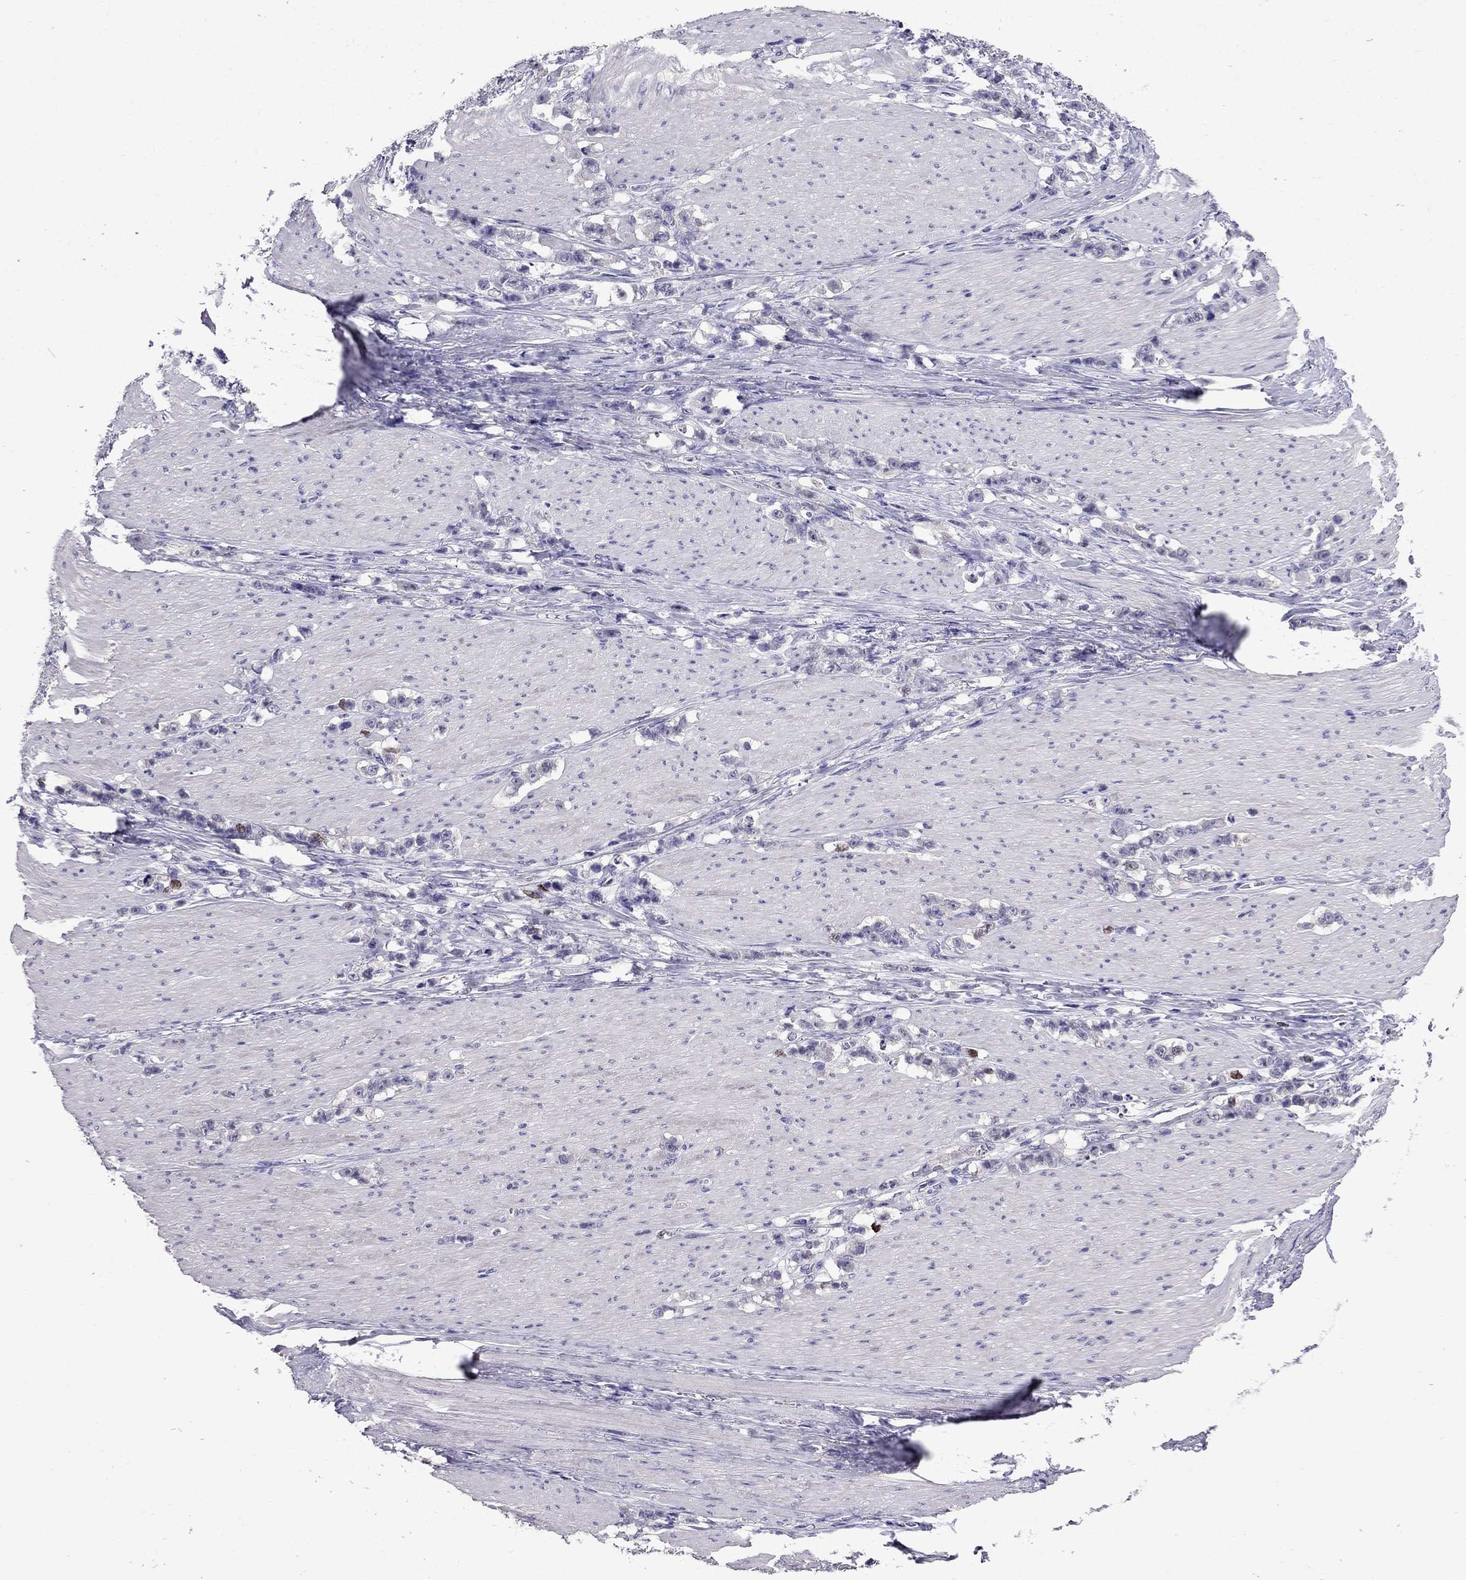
{"staining": {"intensity": "negative", "quantity": "none", "location": "none"}, "tissue": "stomach cancer", "cell_type": "Tumor cells", "image_type": "cancer", "snomed": [{"axis": "morphology", "description": "Adenocarcinoma, NOS"}, {"axis": "topography", "description": "Stomach, lower"}], "caption": "This is an immunohistochemistry (IHC) histopathology image of human stomach cancer. There is no staining in tumor cells.", "gene": "OLFM4", "patient": {"sex": "male", "age": 88}}